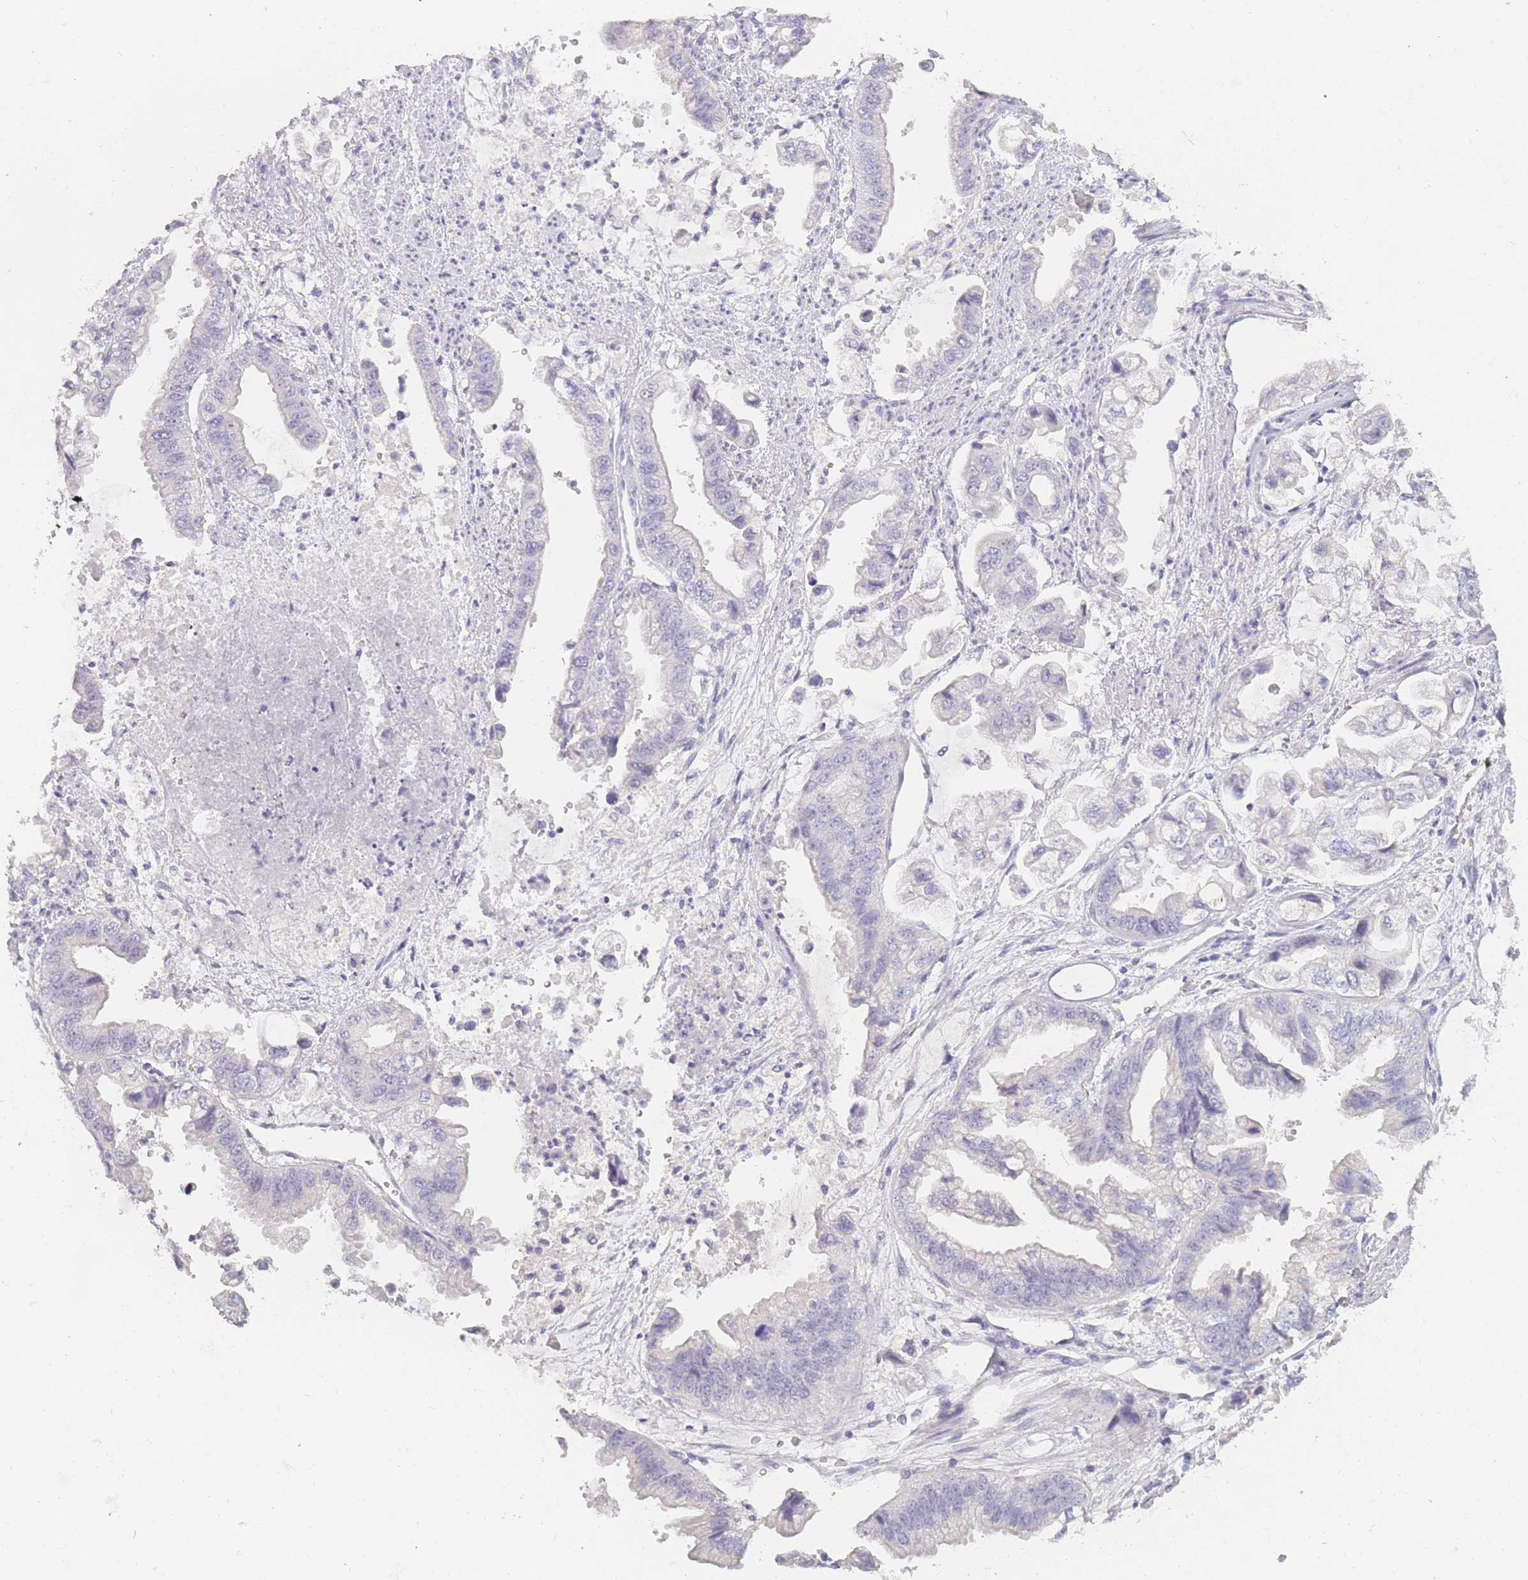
{"staining": {"intensity": "negative", "quantity": "none", "location": "none"}, "tissue": "stomach cancer", "cell_type": "Tumor cells", "image_type": "cancer", "snomed": [{"axis": "morphology", "description": "Adenocarcinoma, NOS"}, {"axis": "topography", "description": "Stomach"}], "caption": "The image shows no significant positivity in tumor cells of stomach cancer (adenocarcinoma).", "gene": "INS", "patient": {"sex": "male", "age": 62}}